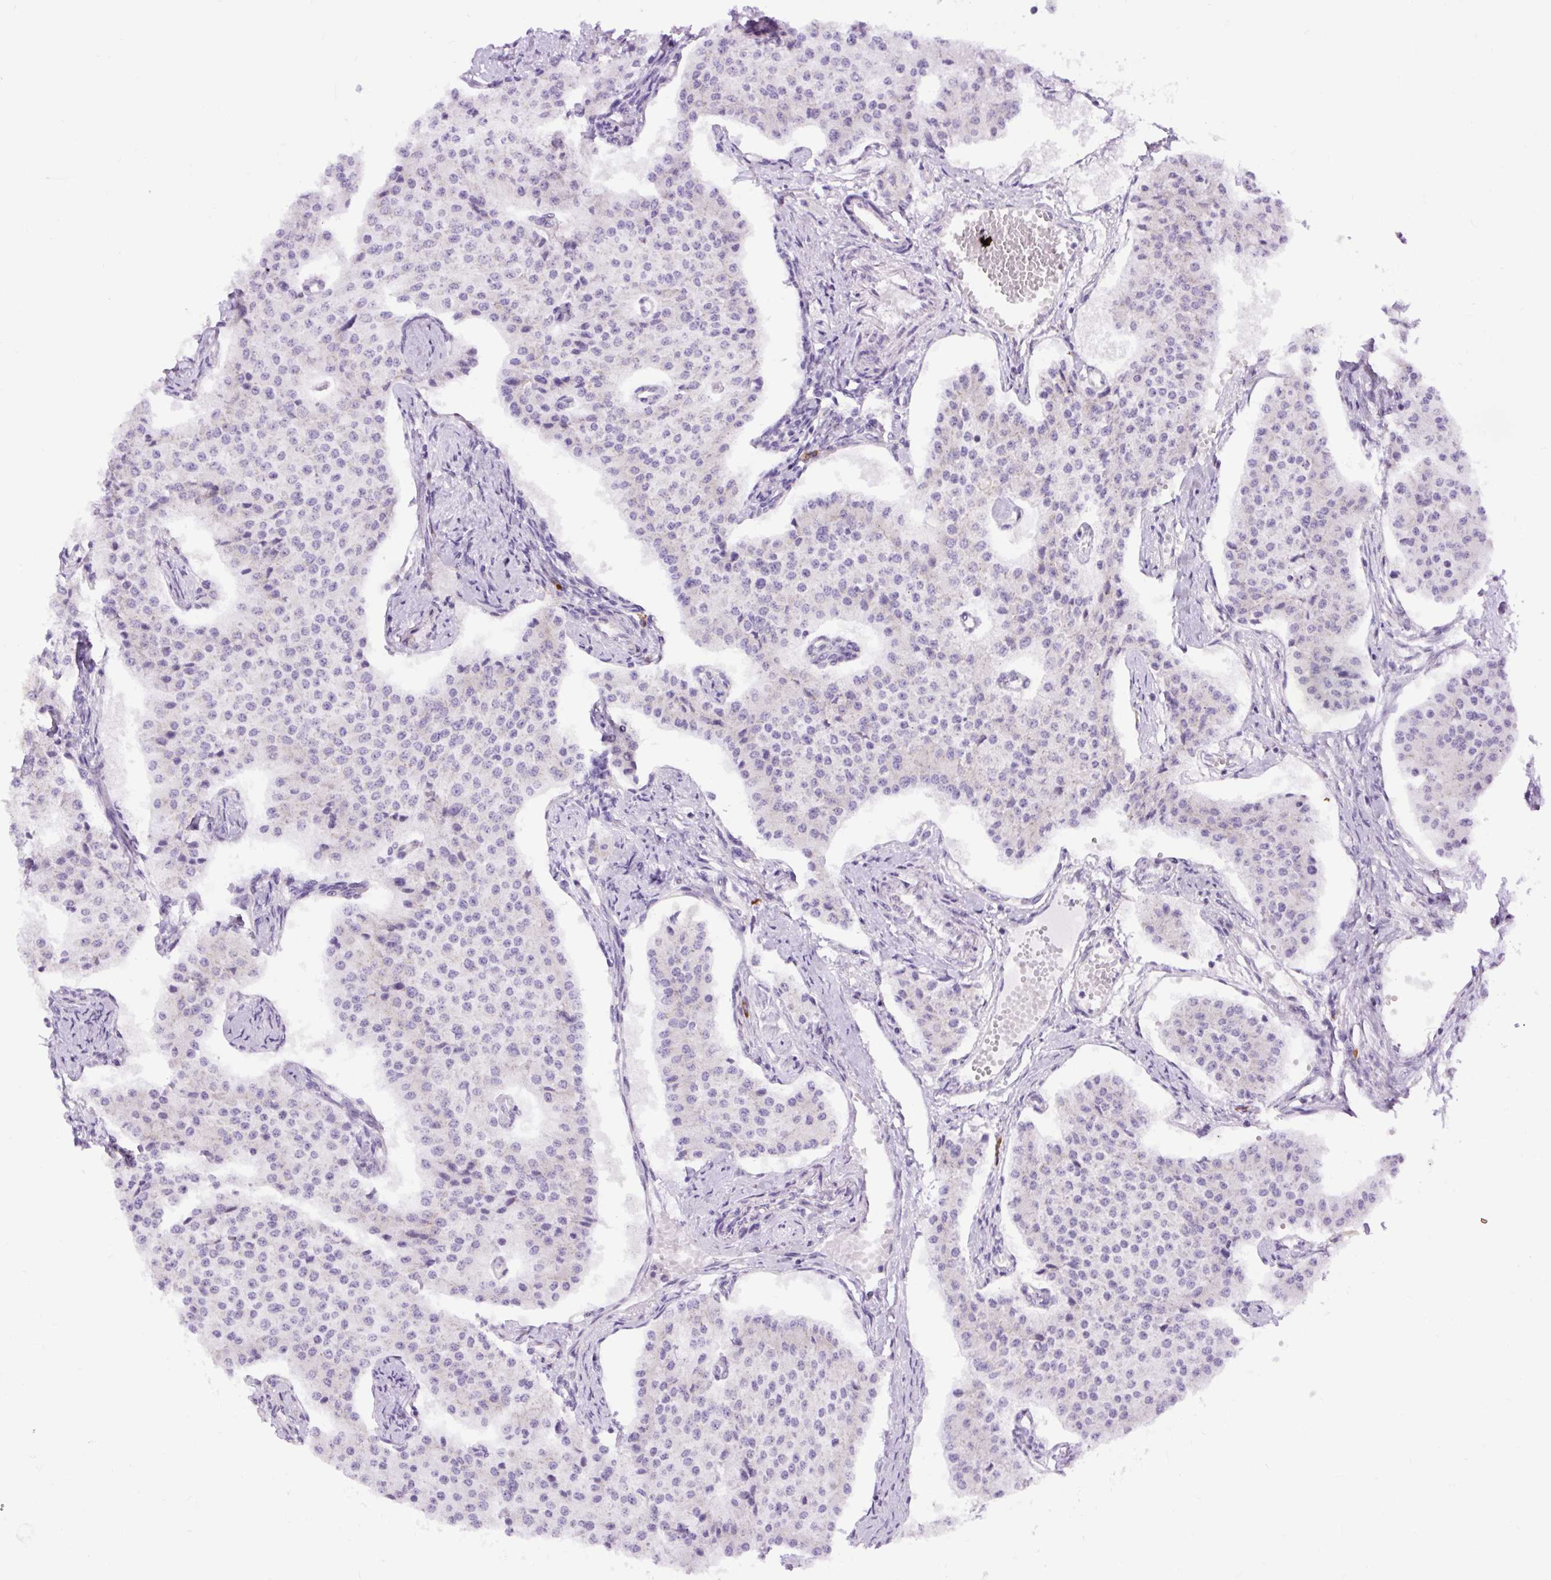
{"staining": {"intensity": "negative", "quantity": "none", "location": "none"}, "tissue": "carcinoid", "cell_type": "Tumor cells", "image_type": "cancer", "snomed": [{"axis": "morphology", "description": "Carcinoid, malignant, NOS"}, {"axis": "topography", "description": "Colon"}], "caption": "This is an immunohistochemistry (IHC) image of human carcinoid. There is no staining in tumor cells.", "gene": "DDOST", "patient": {"sex": "female", "age": 52}}